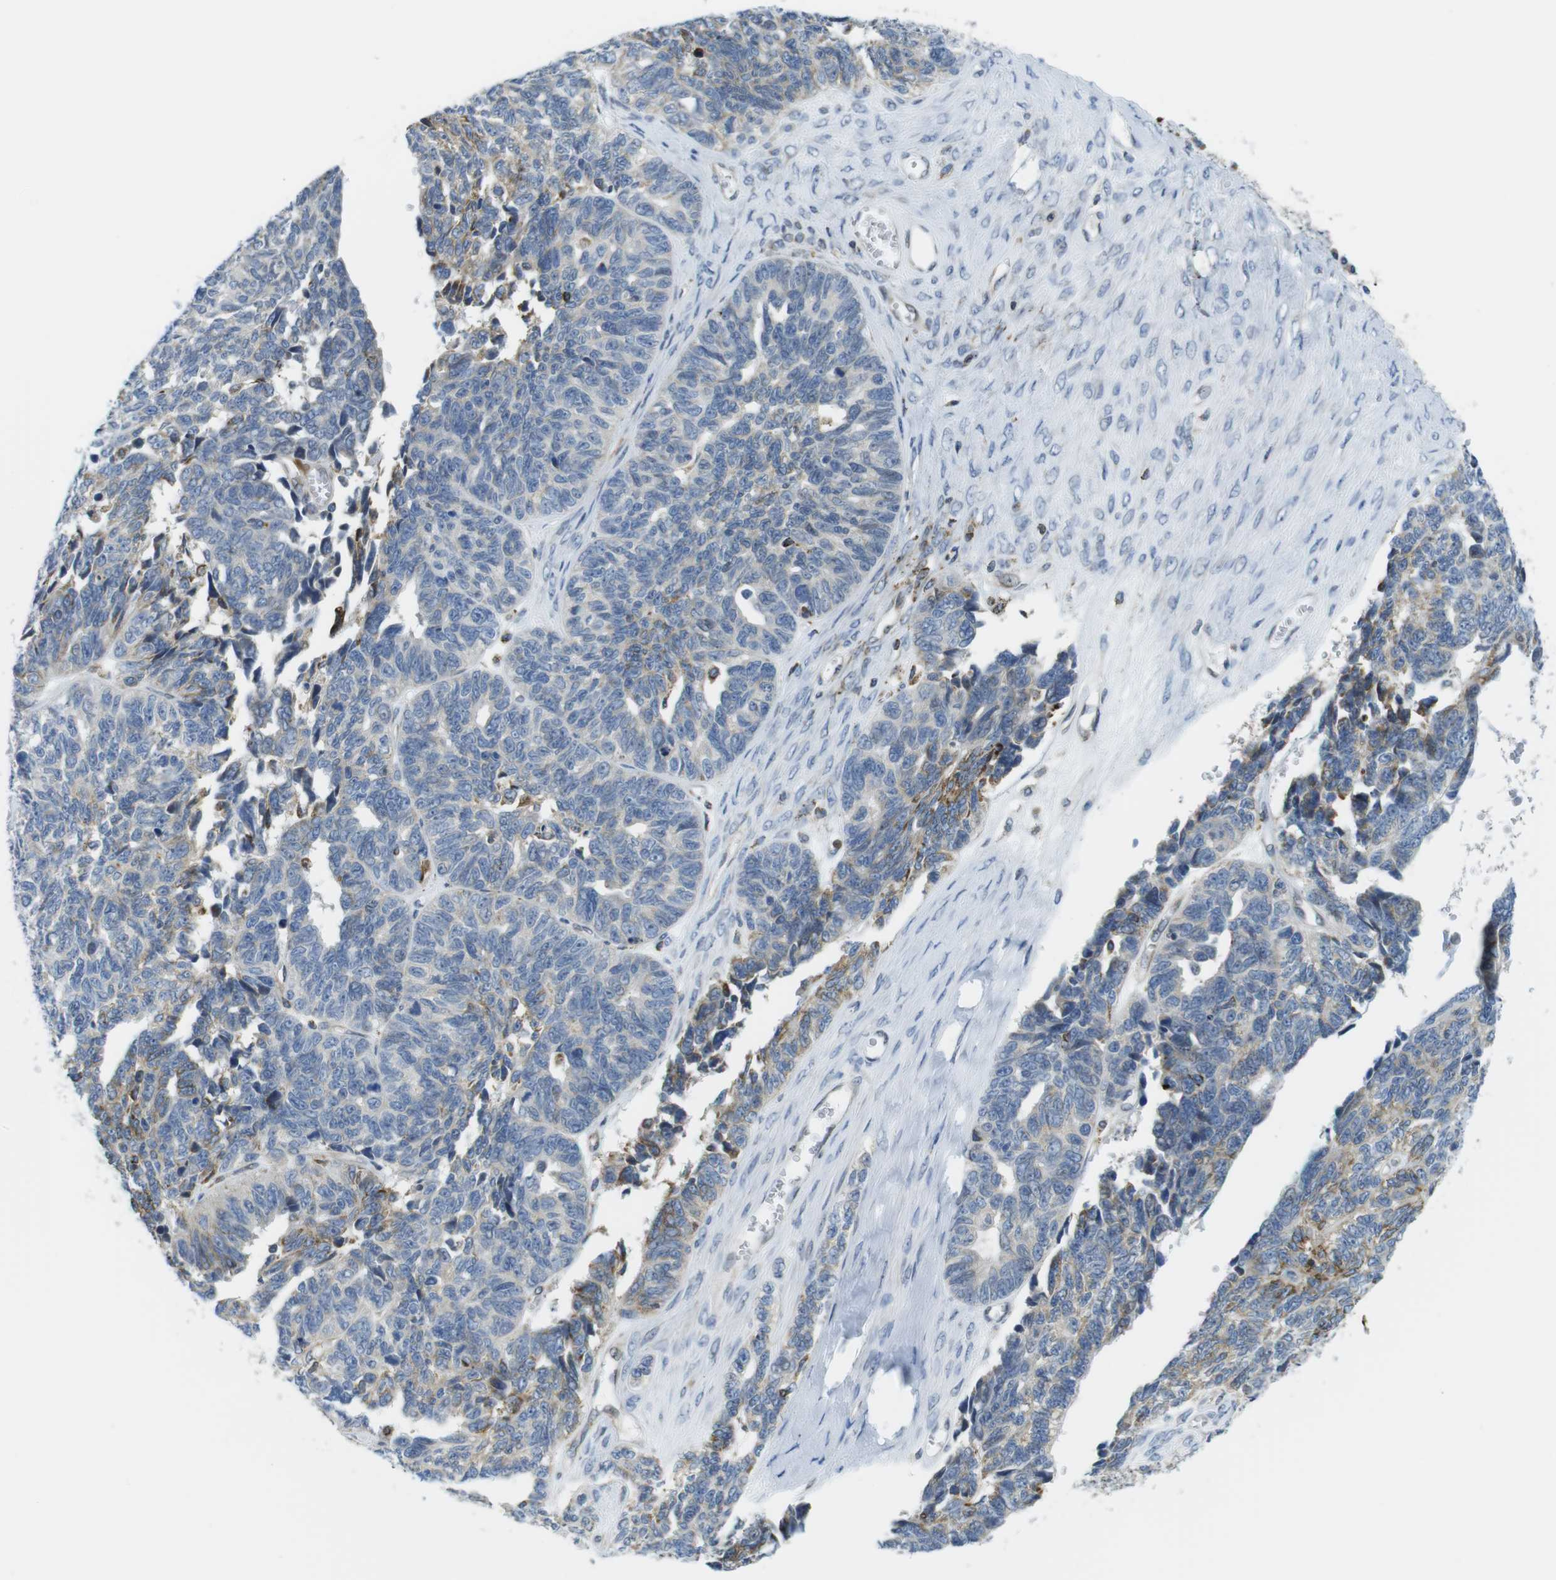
{"staining": {"intensity": "weak", "quantity": "<25%", "location": "cytoplasmic/membranous"}, "tissue": "ovarian cancer", "cell_type": "Tumor cells", "image_type": "cancer", "snomed": [{"axis": "morphology", "description": "Cystadenocarcinoma, serous, NOS"}, {"axis": "topography", "description": "Ovary"}], "caption": "This is an IHC image of human serous cystadenocarcinoma (ovarian). There is no positivity in tumor cells.", "gene": "KCNE3", "patient": {"sex": "female", "age": 79}}